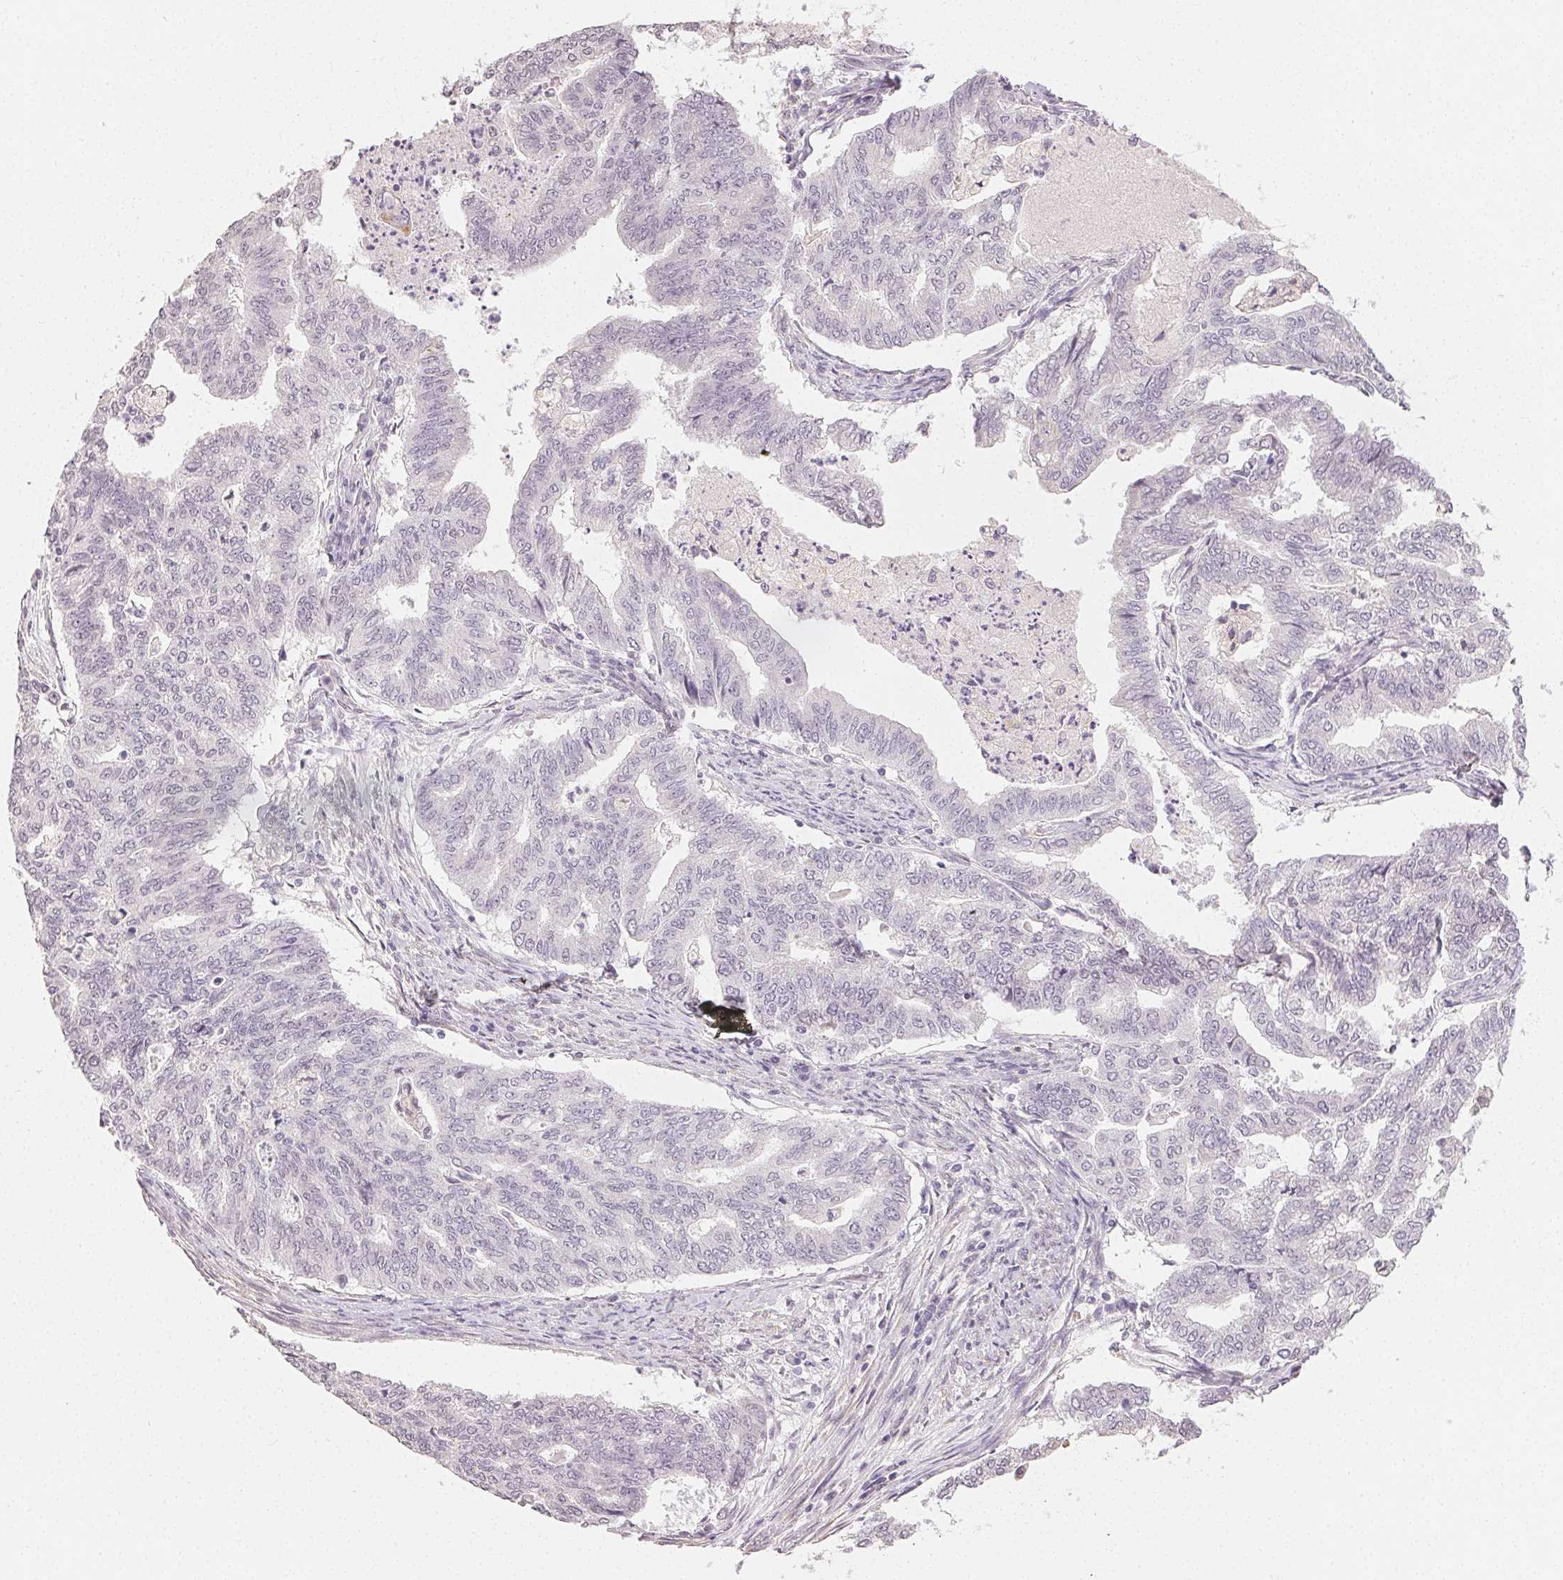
{"staining": {"intensity": "negative", "quantity": "none", "location": "none"}, "tissue": "endometrial cancer", "cell_type": "Tumor cells", "image_type": "cancer", "snomed": [{"axis": "morphology", "description": "Adenocarcinoma, NOS"}, {"axis": "topography", "description": "Endometrium"}], "caption": "There is no significant expression in tumor cells of endometrial cancer (adenocarcinoma).", "gene": "TMEM174", "patient": {"sex": "female", "age": 79}}